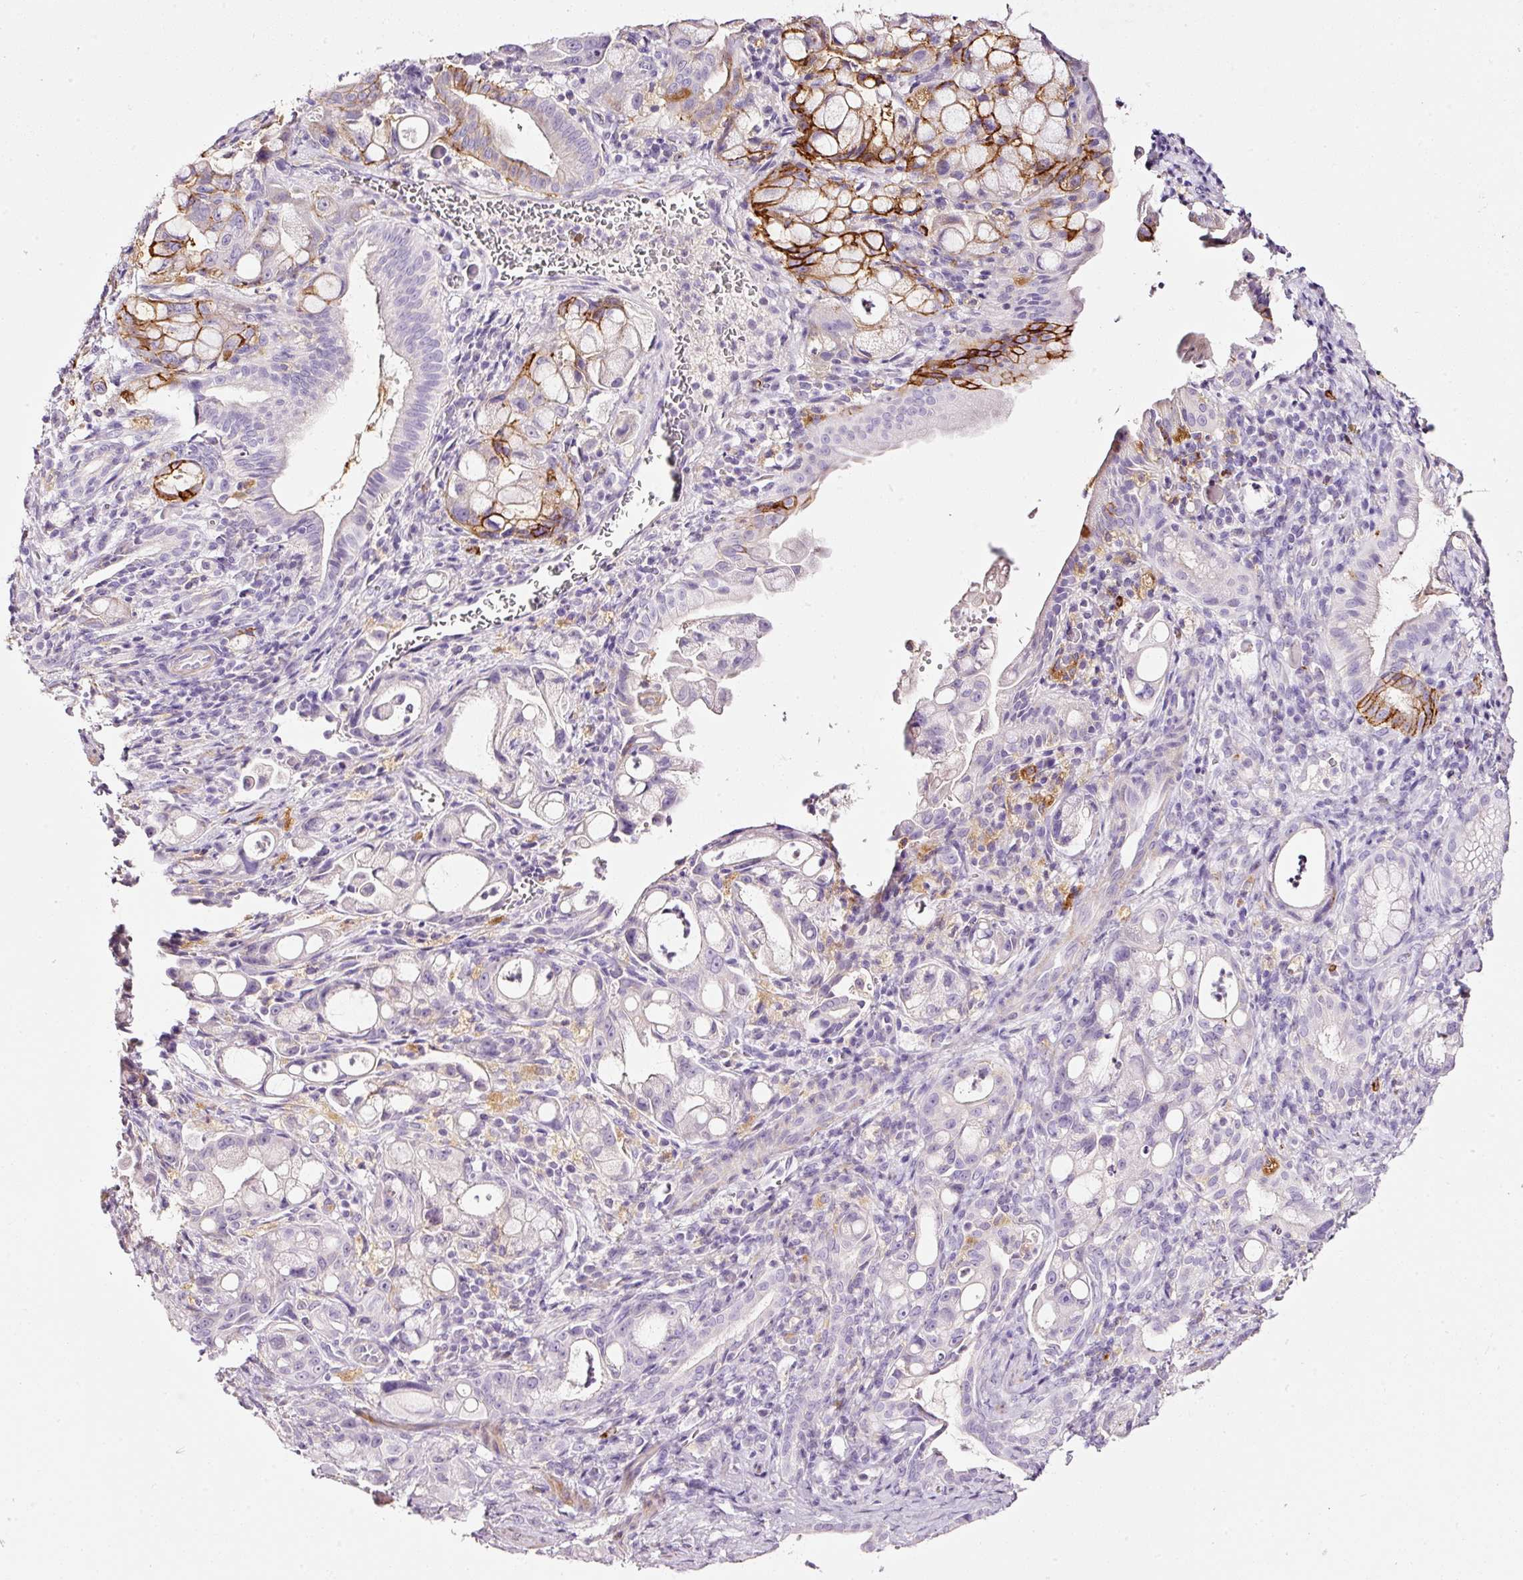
{"staining": {"intensity": "strong", "quantity": "<25%", "location": "cytoplasmic/membranous"}, "tissue": "pancreatic cancer", "cell_type": "Tumor cells", "image_type": "cancer", "snomed": [{"axis": "morphology", "description": "Adenocarcinoma, NOS"}, {"axis": "topography", "description": "Pancreas"}], "caption": "Immunohistochemistry micrograph of neoplastic tissue: human pancreatic cancer stained using immunohistochemistry shows medium levels of strong protein expression localized specifically in the cytoplasmic/membranous of tumor cells, appearing as a cytoplasmic/membranous brown color.", "gene": "CYB561A3", "patient": {"sex": "male", "age": 68}}